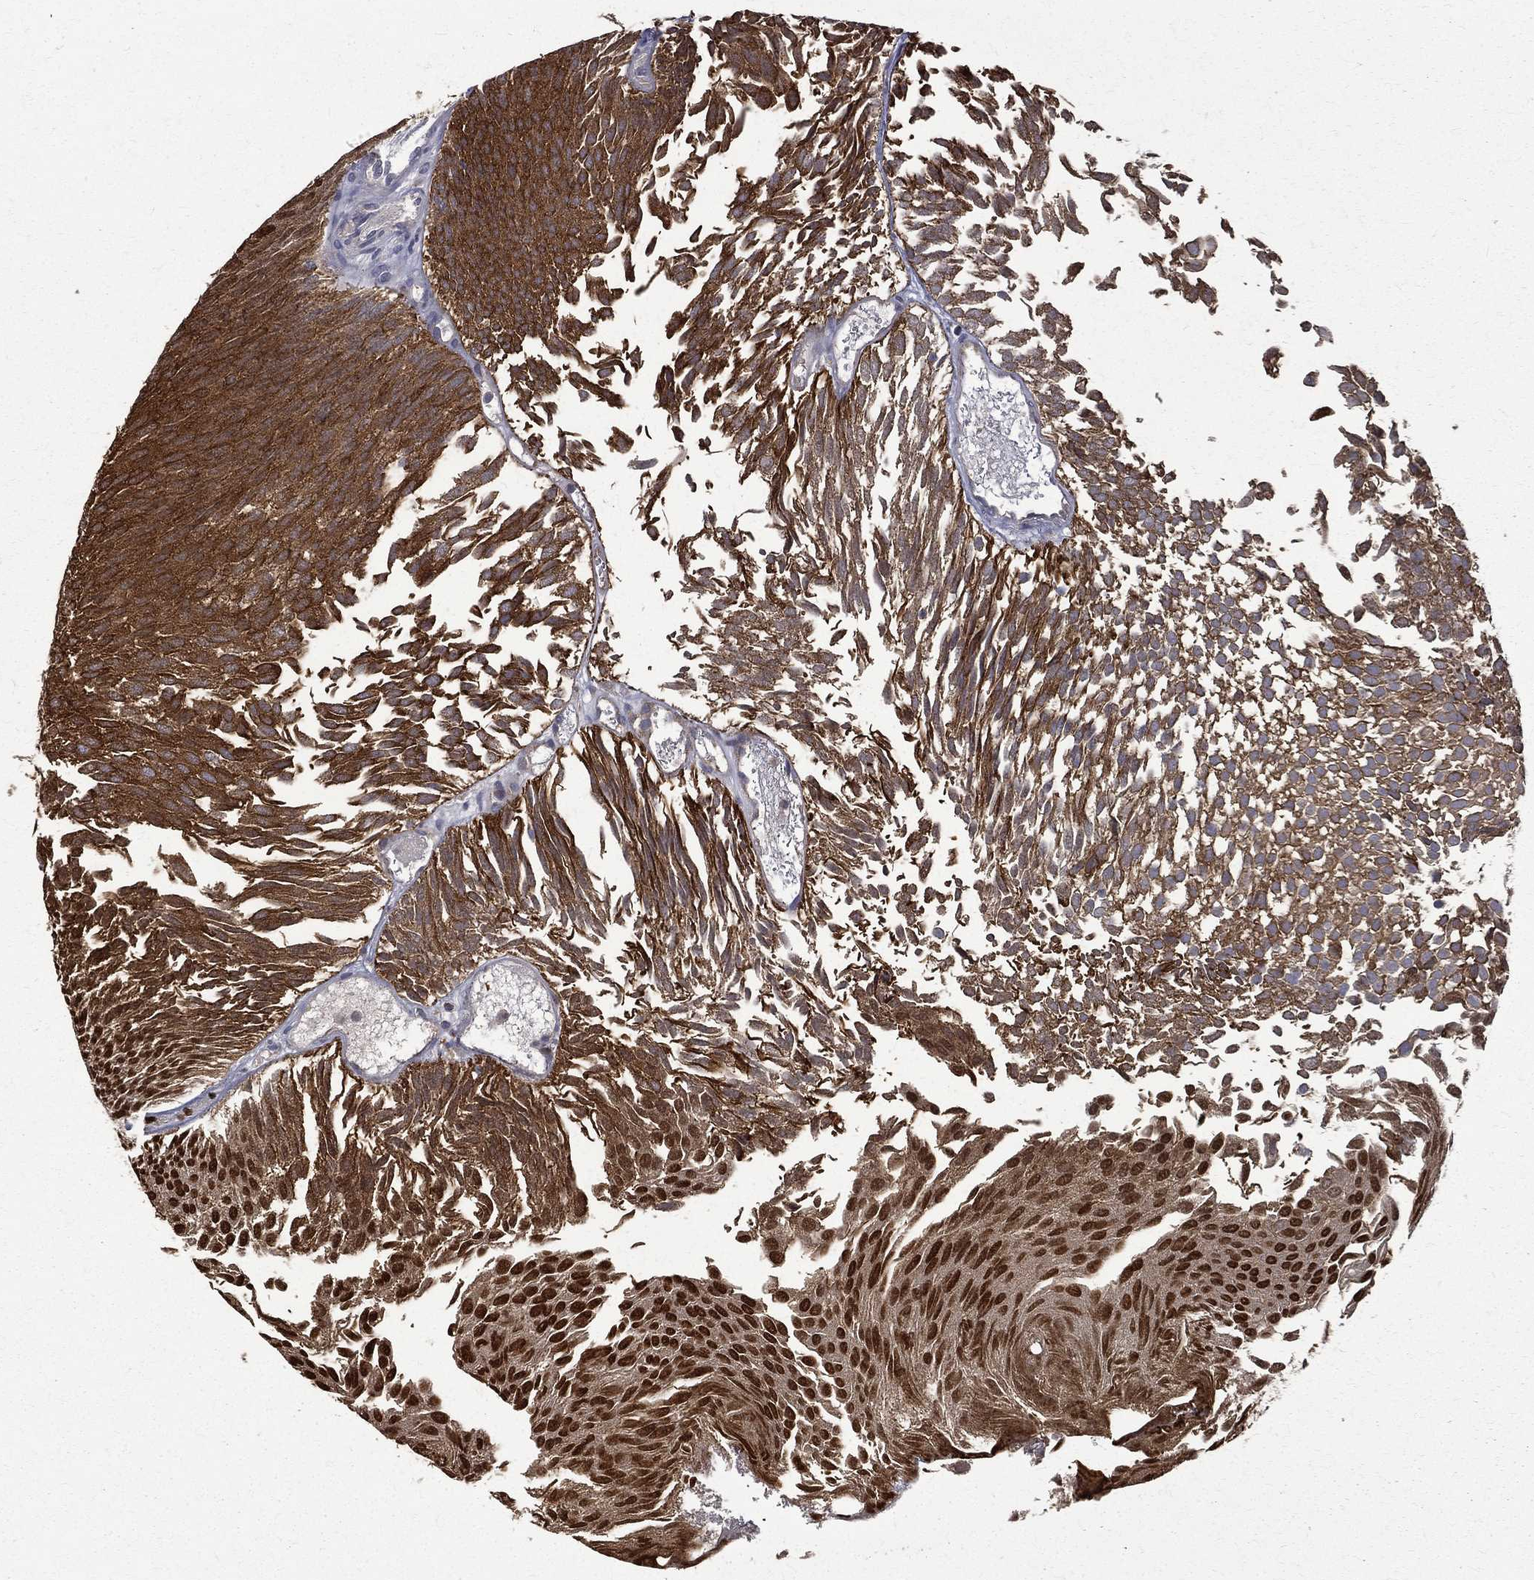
{"staining": {"intensity": "strong", "quantity": ">75%", "location": "cytoplasmic/membranous"}, "tissue": "urothelial cancer", "cell_type": "Tumor cells", "image_type": "cancer", "snomed": [{"axis": "morphology", "description": "Urothelial carcinoma, Low grade"}, {"axis": "topography", "description": "Urinary bladder"}], "caption": "Immunohistochemistry (DAB (3,3'-diaminobenzidine)) staining of human urothelial cancer displays strong cytoplasmic/membranous protein expression in approximately >75% of tumor cells.", "gene": "RPGR", "patient": {"sex": "male", "age": 52}}